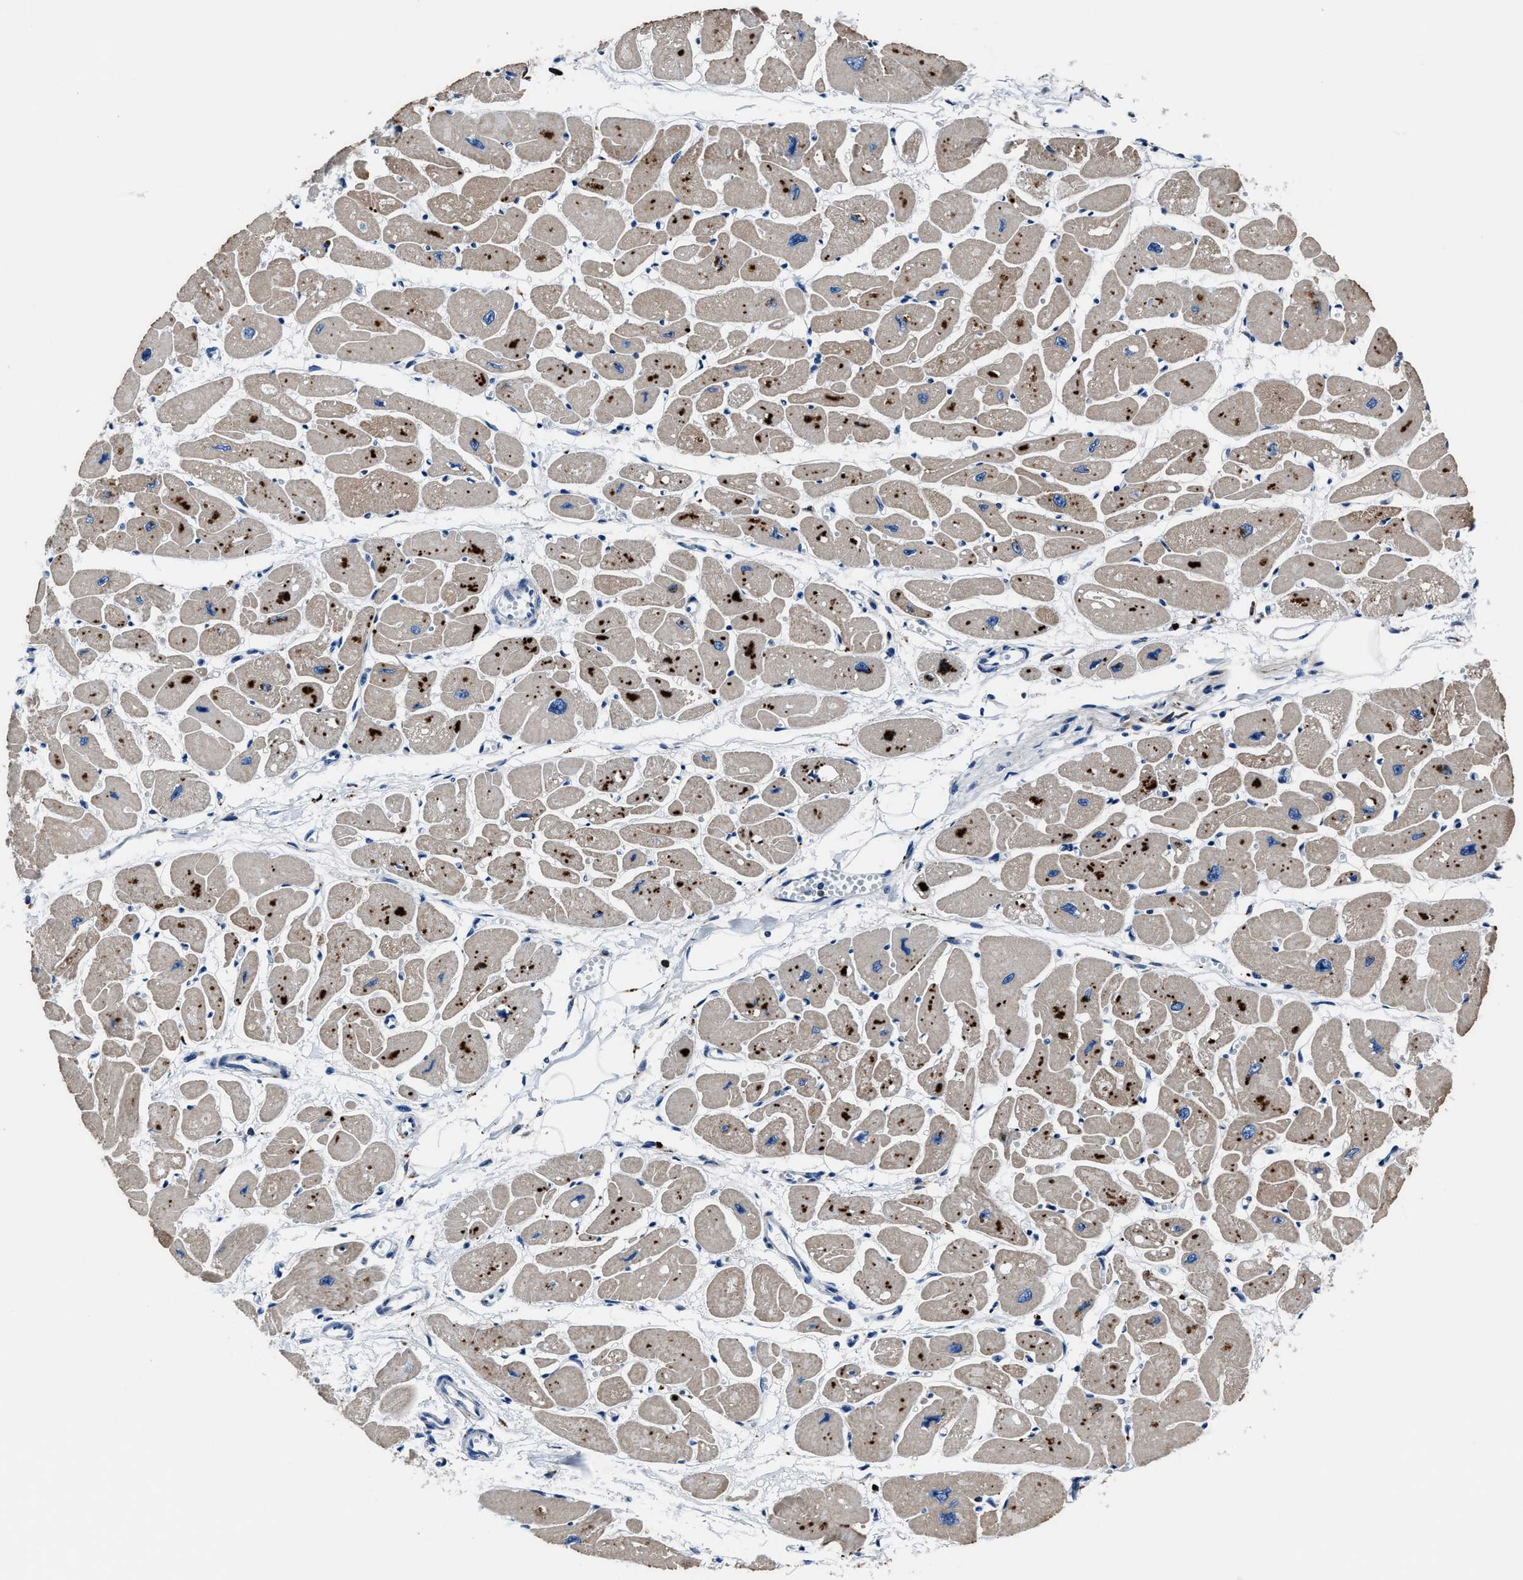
{"staining": {"intensity": "weak", "quantity": ">75%", "location": "cytoplasmic/membranous"}, "tissue": "heart muscle", "cell_type": "Cardiomyocytes", "image_type": "normal", "snomed": [{"axis": "morphology", "description": "Normal tissue, NOS"}, {"axis": "topography", "description": "Heart"}], "caption": "A photomicrograph of heart muscle stained for a protein displays weak cytoplasmic/membranous brown staining in cardiomyocytes. The protein is stained brown, and the nuclei are stained in blue (DAB IHC with brightfield microscopy, high magnification).", "gene": "FGL2", "patient": {"sex": "female", "age": 54}}